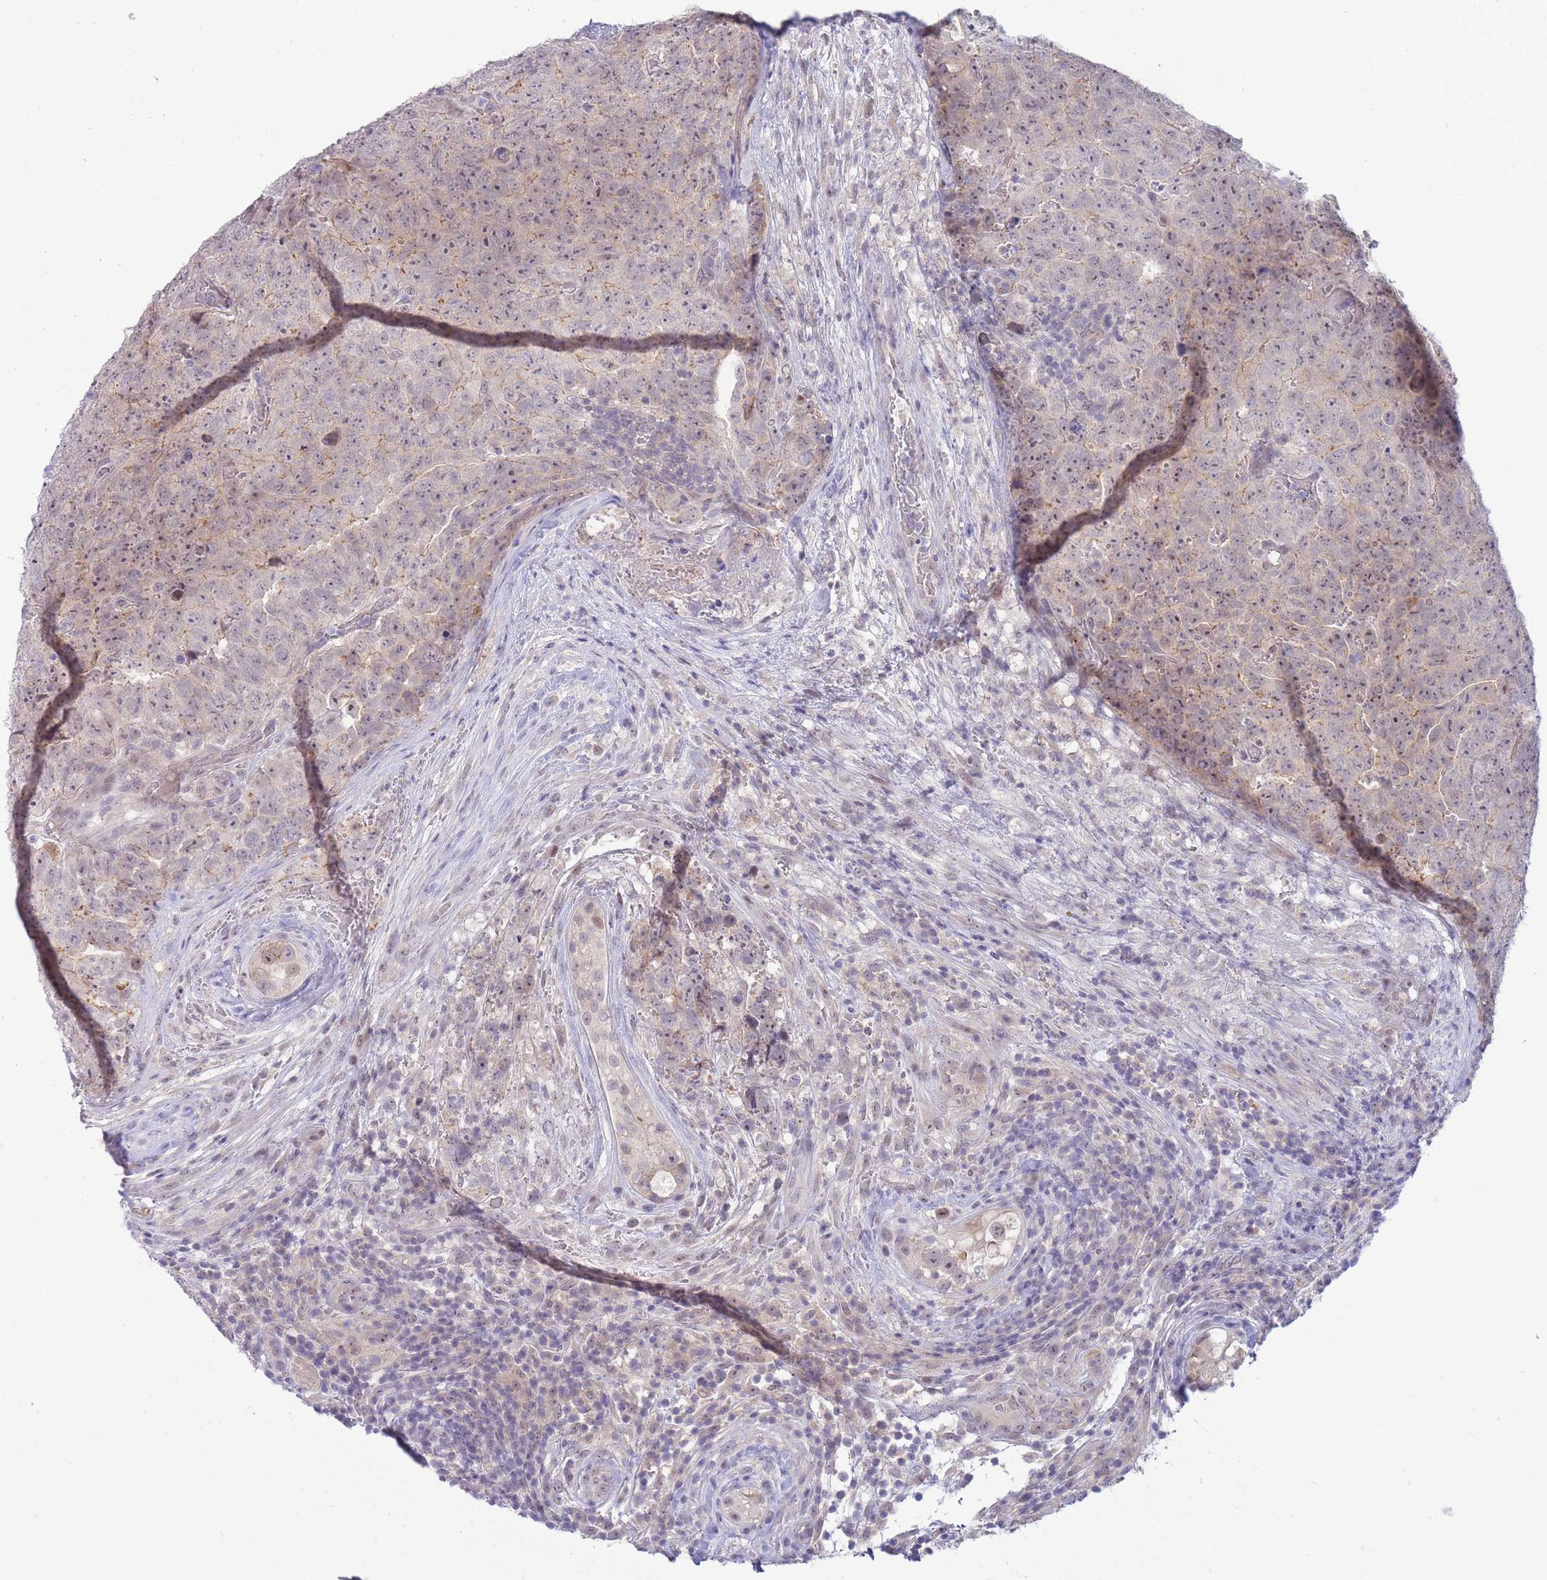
{"staining": {"intensity": "weak", "quantity": "<25%", "location": "cytoplasmic/membranous"}, "tissue": "testis cancer", "cell_type": "Tumor cells", "image_type": "cancer", "snomed": [{"axis": "morphology", "description": "Seminoma, NOS"}, {"axis": "morphology", "description": "Teratoma, malignant, NOS"}, {"axis": "topography", "description": "Testis"}], "caption": "Tumor cells show no significant positivity in testis cancer (malignant teratoma).", "gene": "FBXO46", "patient": {"sex": "male", "age": 34}}